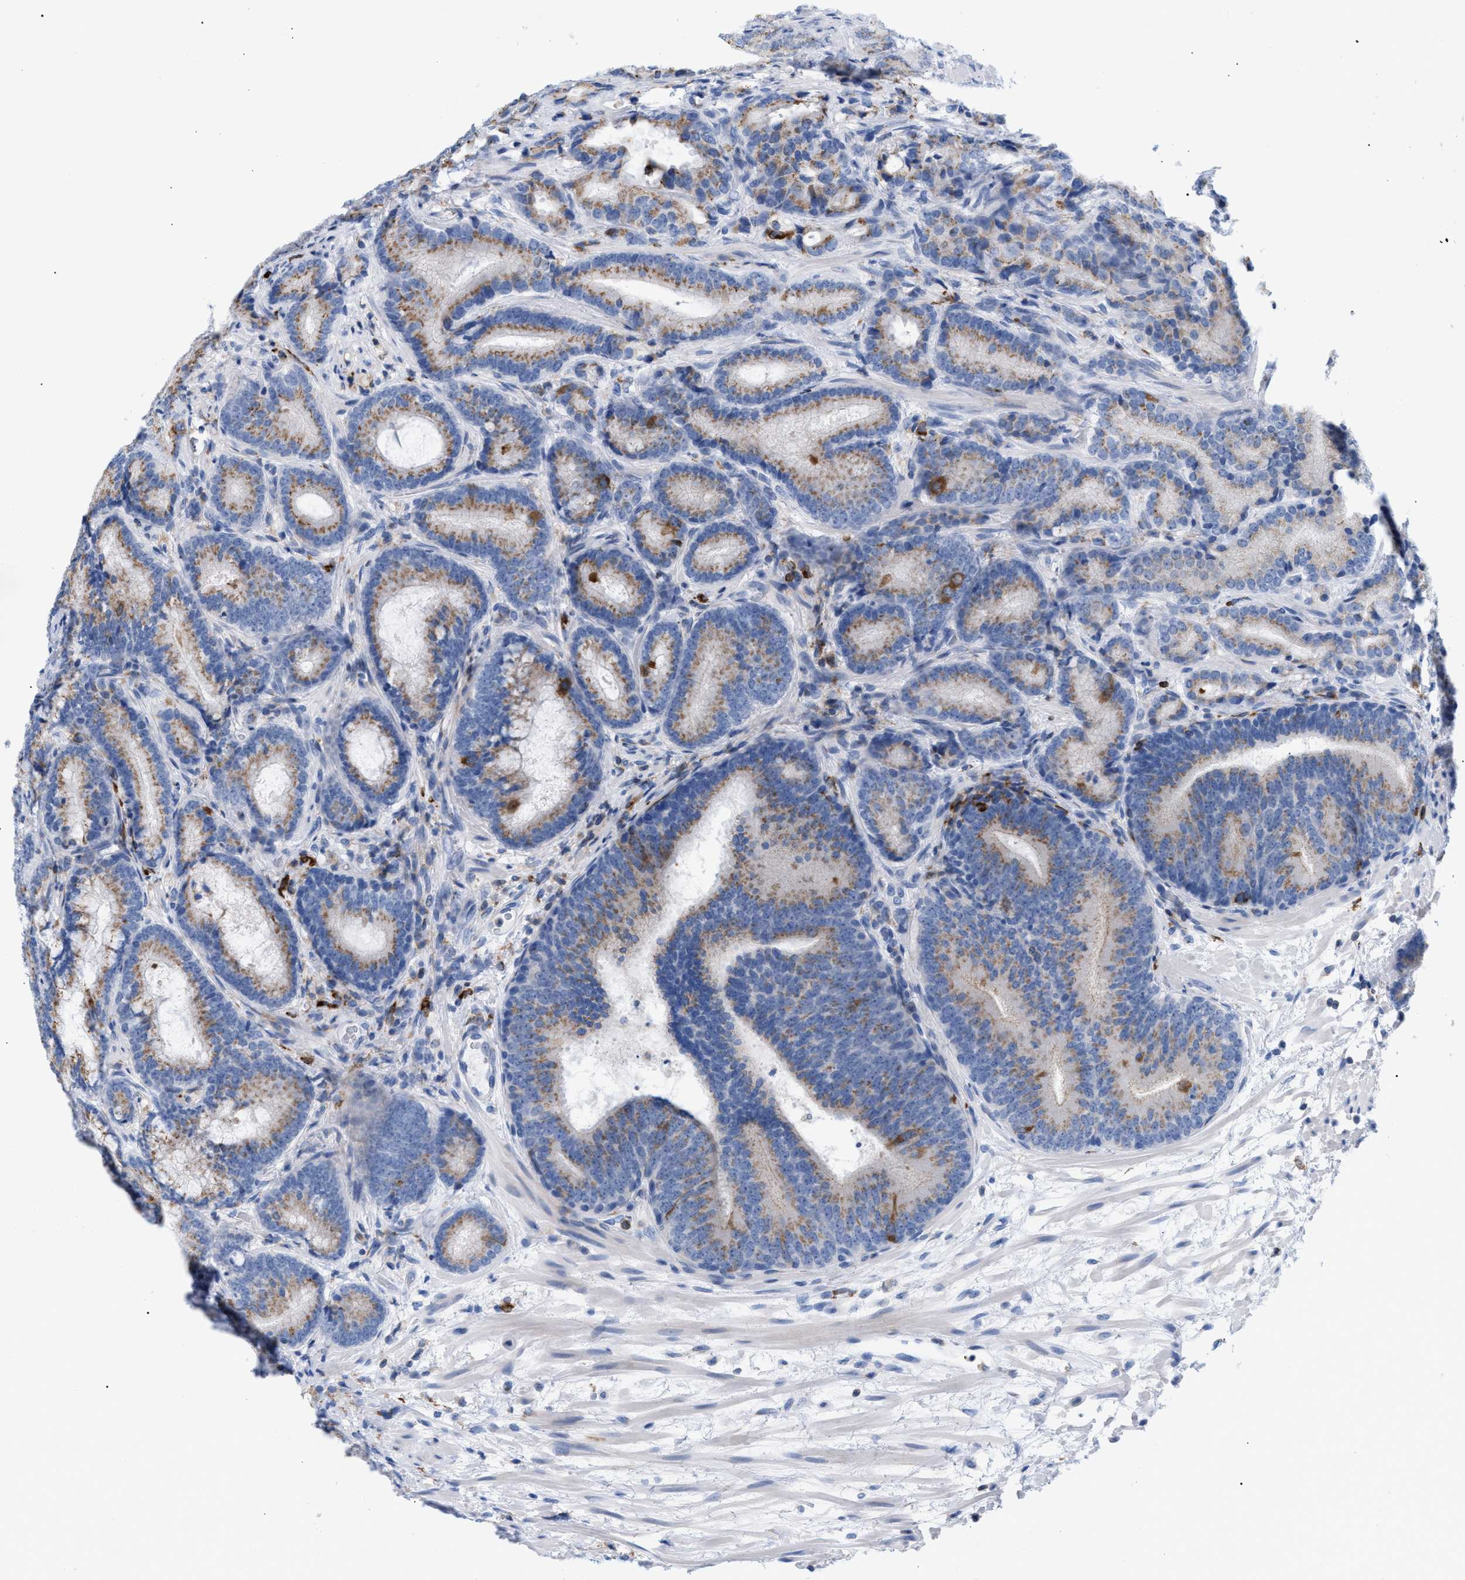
{"staining": {"intensity": "moderate", "quantity": ">75%", "location": "cytoplasmic/membranous"}, "tissue": "prostate cancer", "cell_type": "Tumor cells", "image_type": "cancer", "snomed": [{"axis": "morphology", "description": "Adenocarcinoma, High grade"}, {"axis": "topography", "description": "Prostate"}], "caption": "Protein staining by immunohistochemistry (IHC) exhibits moderate cytoplasmic/membranous expression in about >75% of tumor cells in prostate cancer (adenocarcinoma (high-grade)).", "gene": "TACC3", "patient": {"sex": "male", "age": 55}}